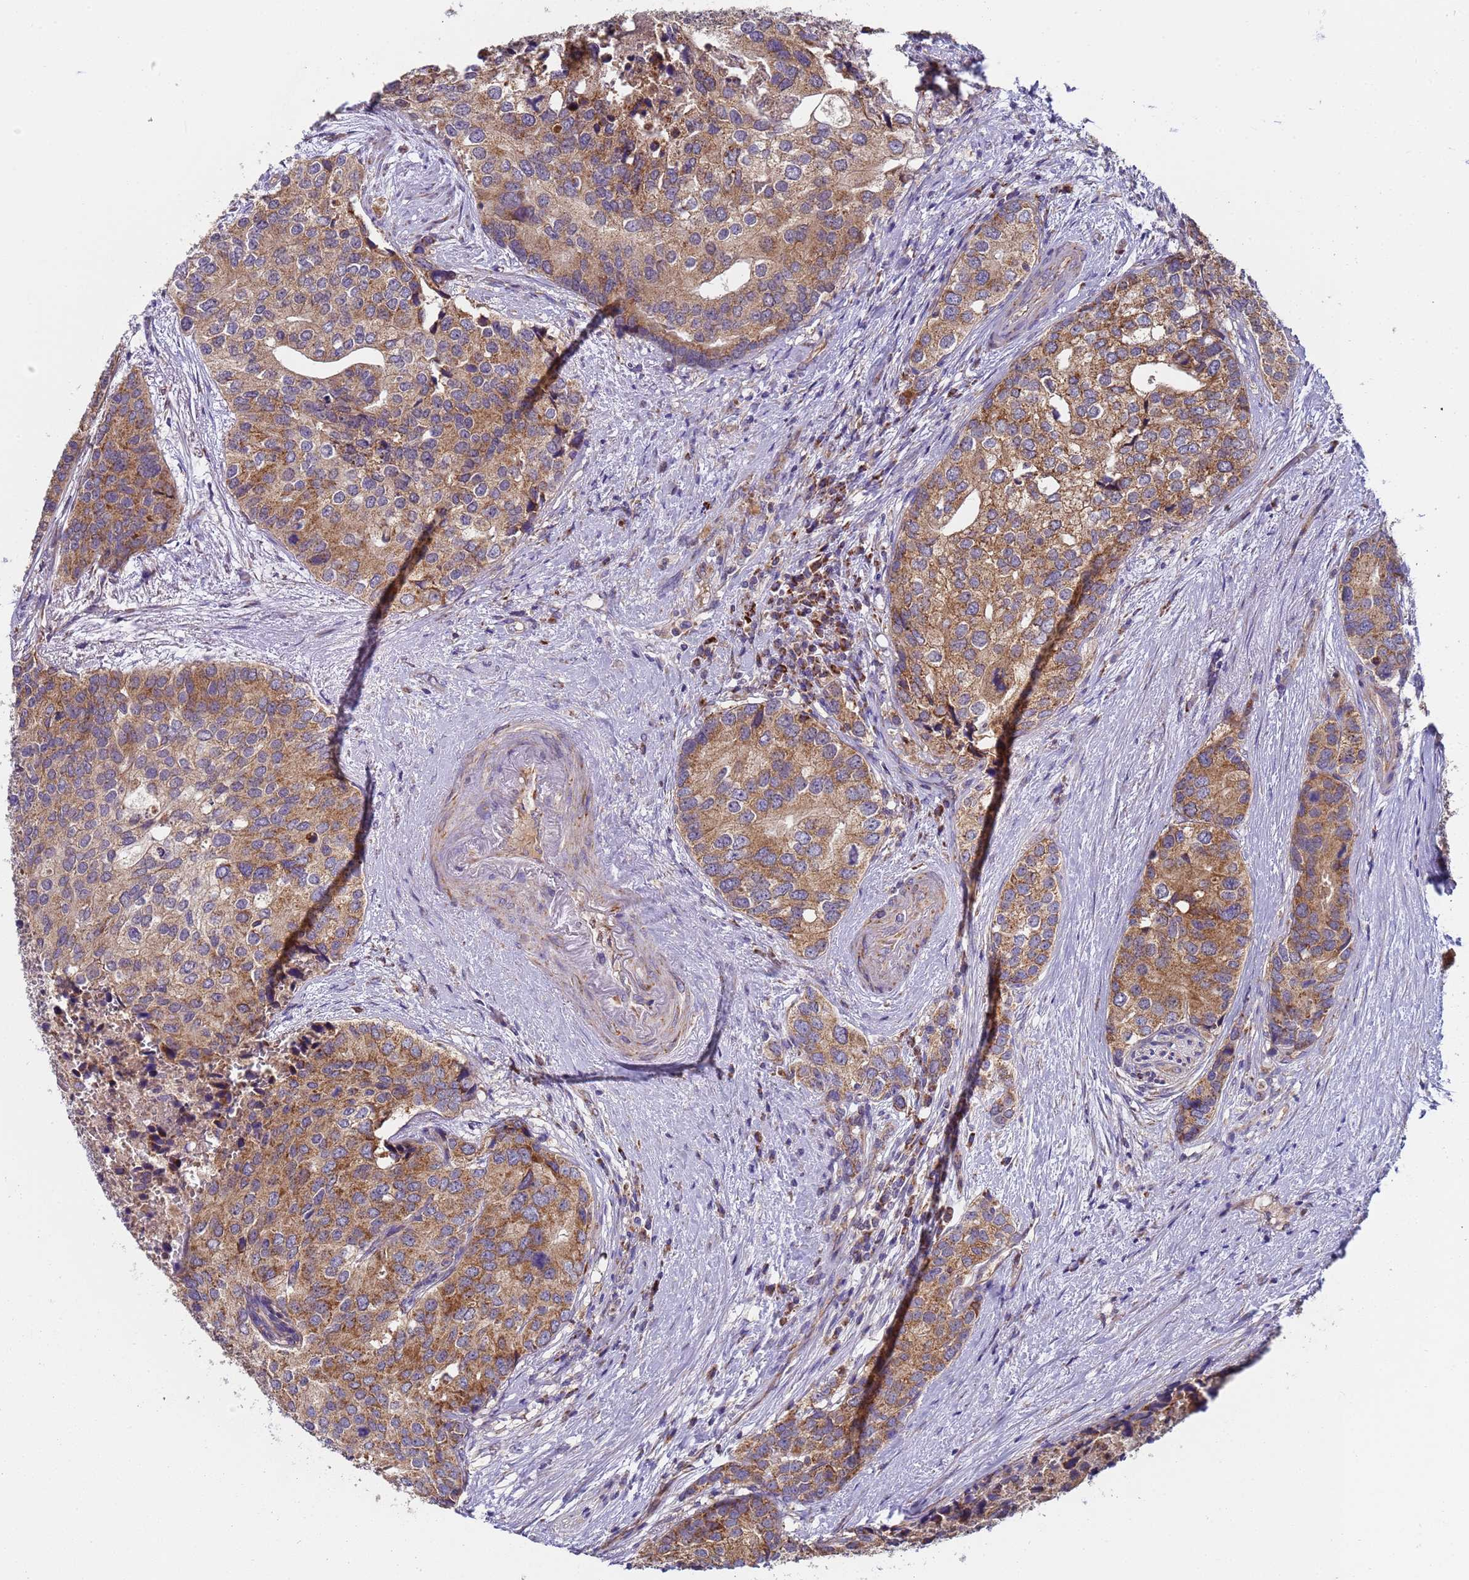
{"staining": {"intensity": "moderate", "quantity": ">75%", "location": "cytoplasmic/membranous"}, "tissue": "prostate cancer", "cell_type": "Tumor cells", "image_type": "cancer", "snomed": [{"axis": "morphology", "description": "Adenocarcinoma, High grade"}, {"axis": "topography", "description": "Prostate"}], "caption": "Immunohistochemical staining of prostate high-grade adenocarcinoma reveals medium levels of moderate cytoplasmic/membranous staining in approximately >75% of tumor cells.", "gene": "TMEM126A", "patient": {"sex": "male", "age": 62}}